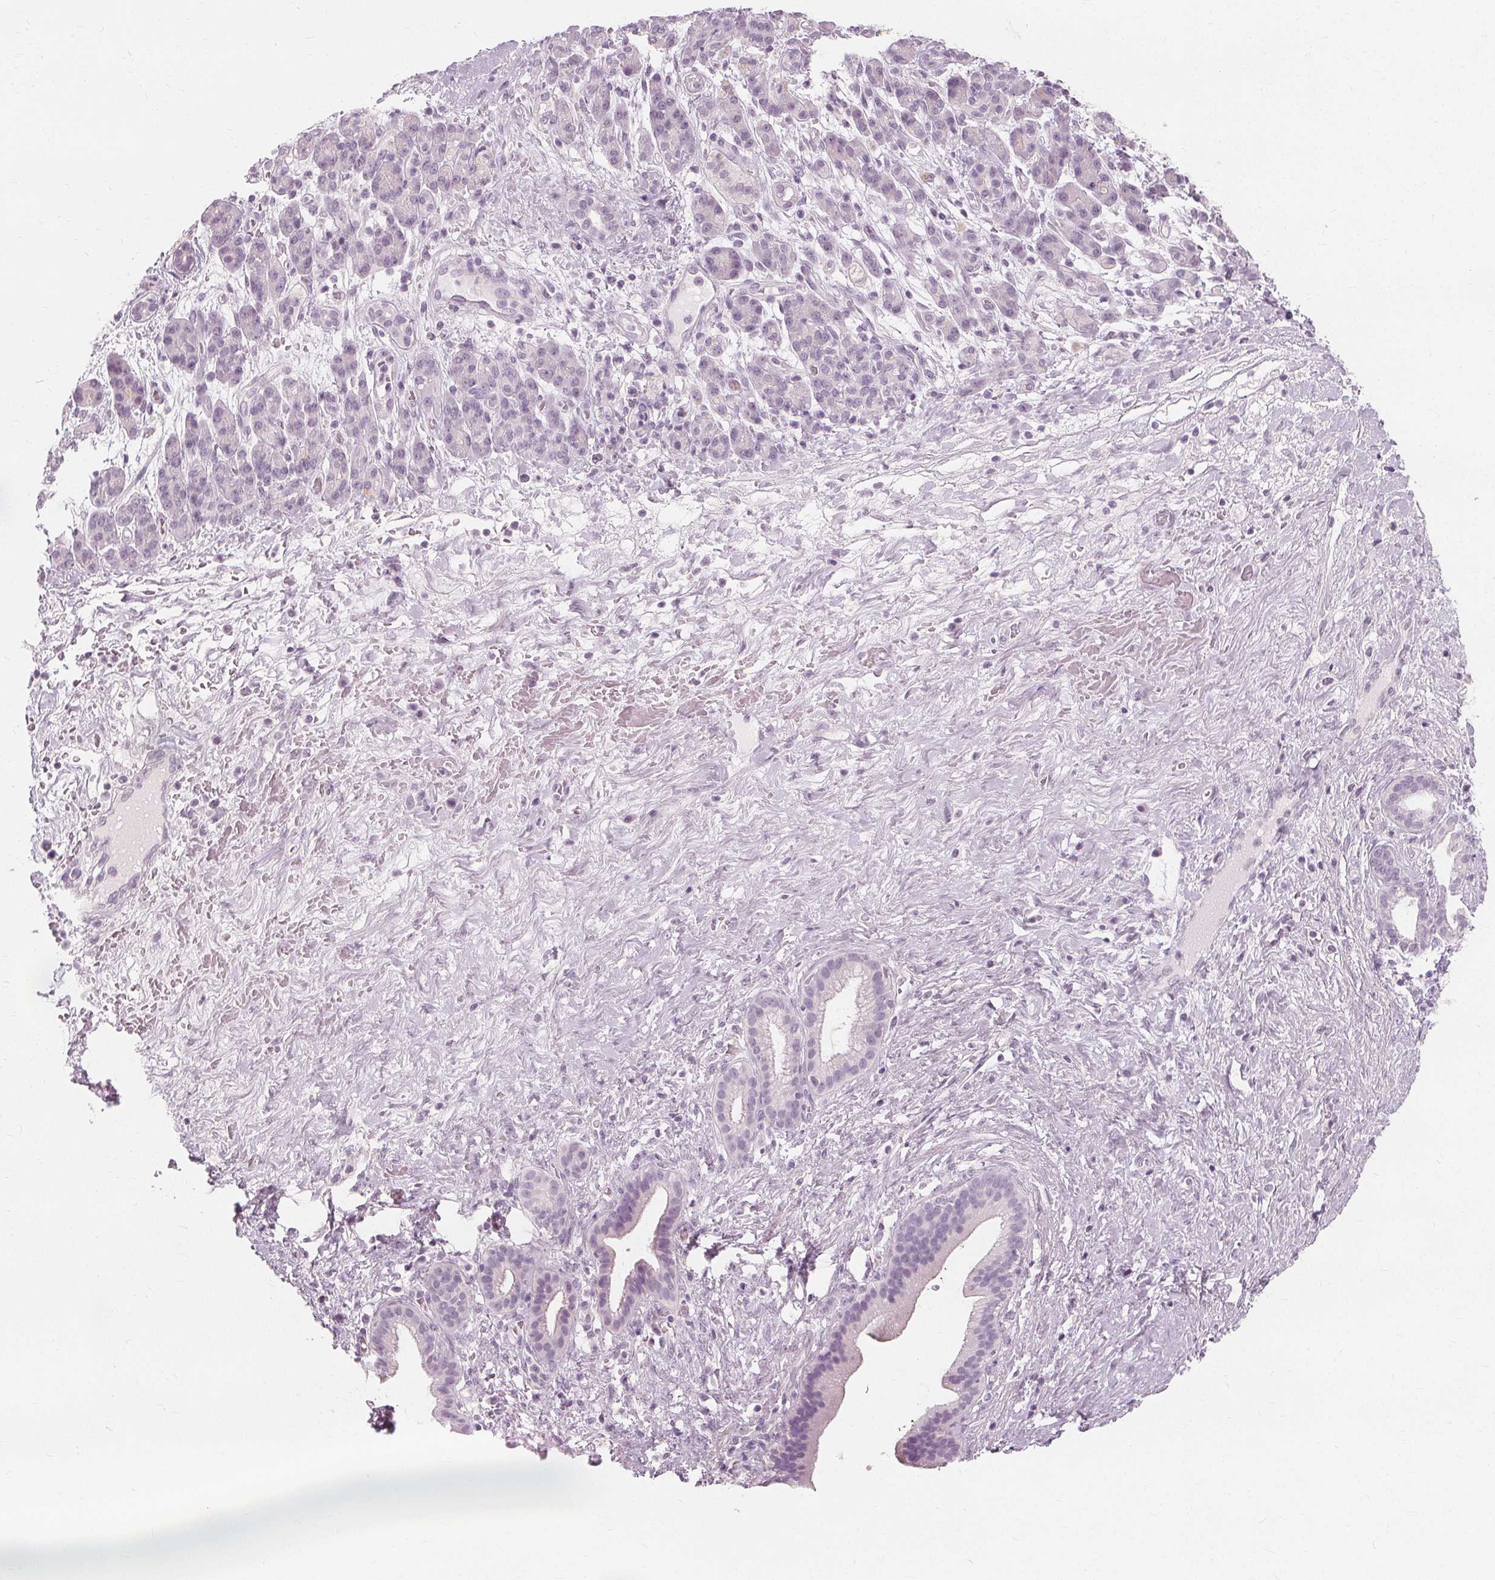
{"staining": {"intensity": "negative", "quantity": "none", "location": "none"}, "tissue": "pancreatic cancer", "cell_type": "Tumor cells", "image_type": "cancer", "snomed": [{"axis": "morphology", "description": "Adenocarcinoma, NOS"}, {"axis": "topography", "description": "Pancreas"}], "caption": "Micrograph shows no significant protein staining in tumor cells of pancreatic cancer (adenocarcinoma).", "gene": "MUC12", "patient": {"sex": "male", "age": 44}}